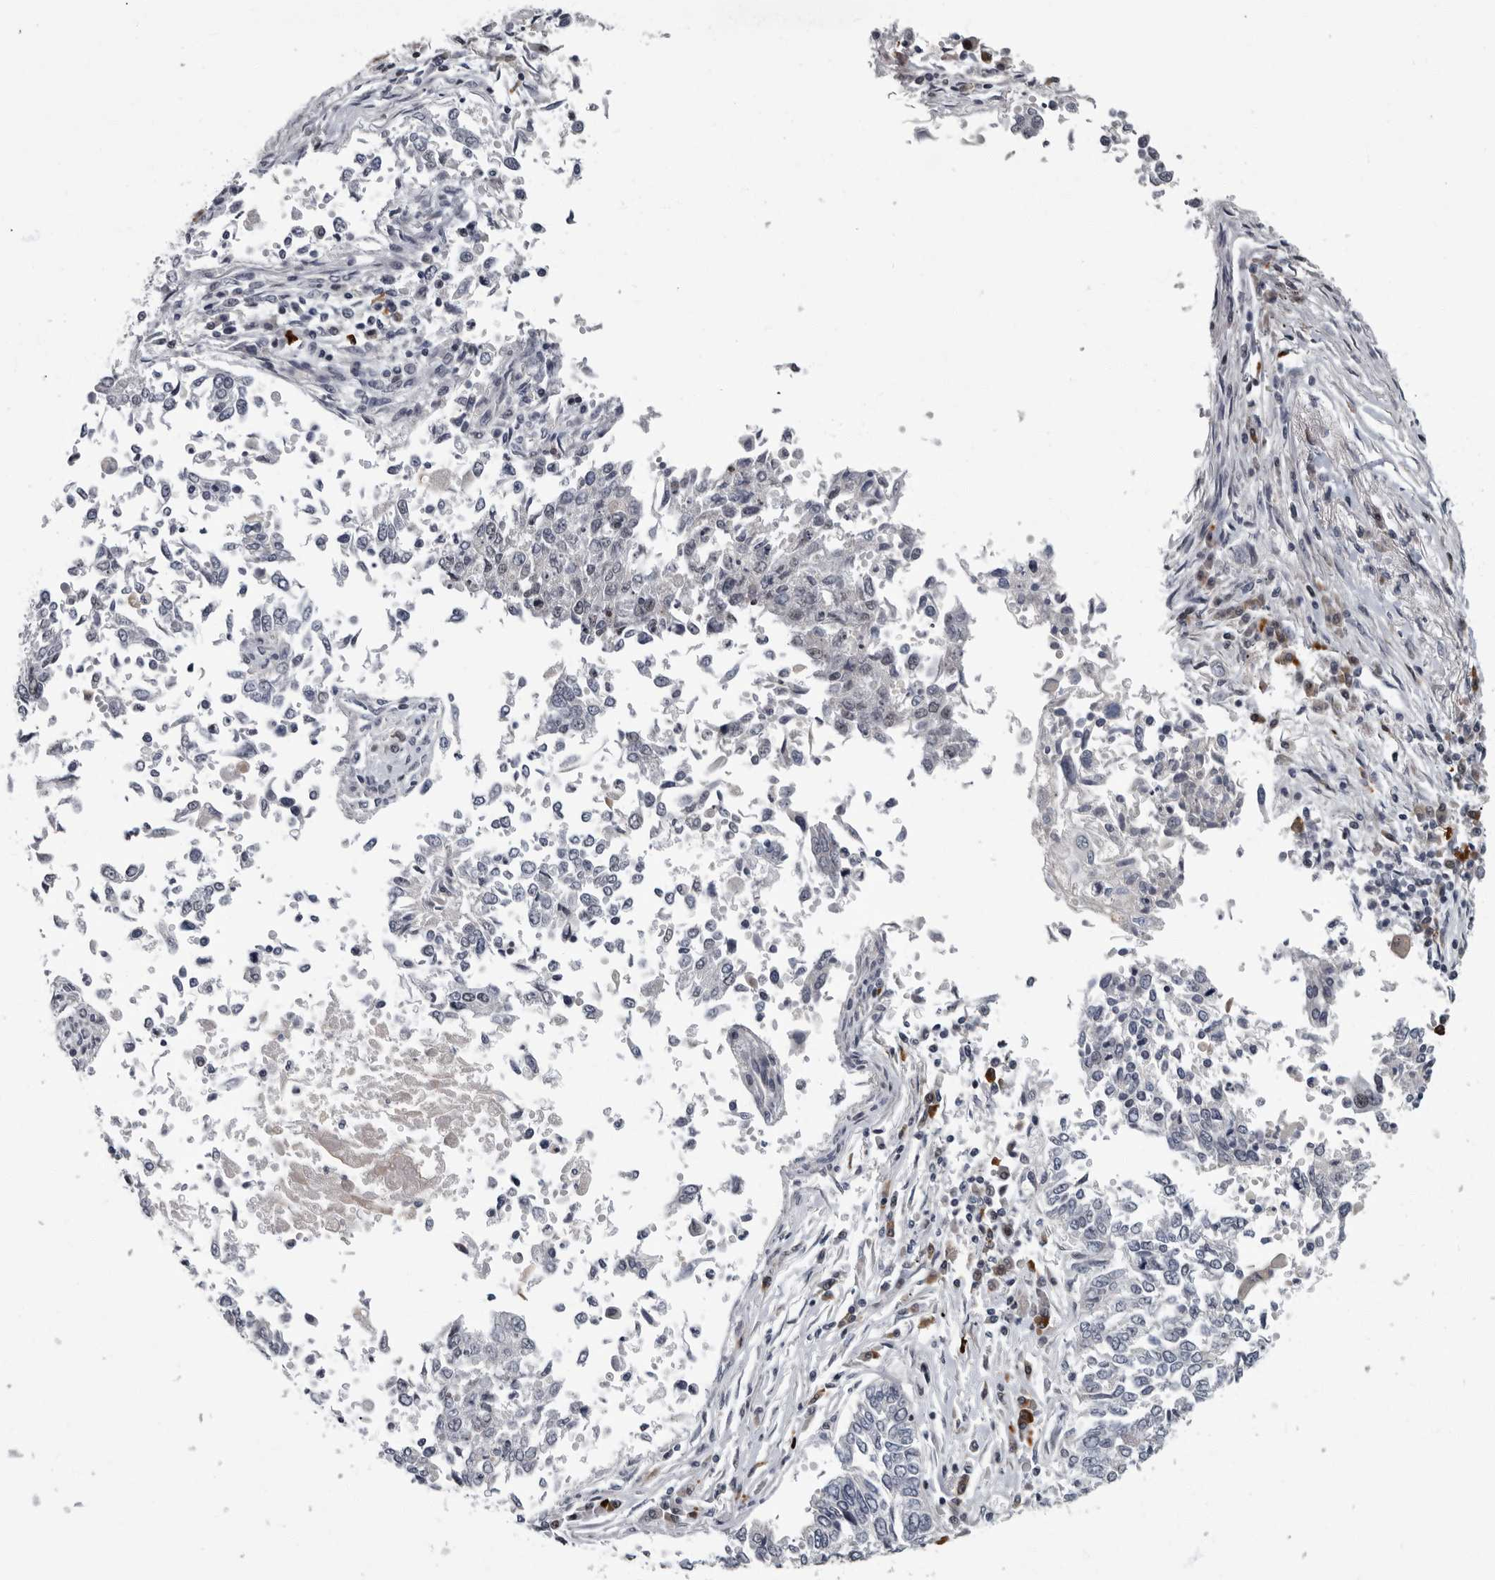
{"staining": {"intensity": "negative", "quantity": "none", "location": "none"}, "tissue": "lung cancer", "cell_type": "Tumor cells", "image_type": "cancer", "snomed": [{"axis": "morphology", "description": "Normal tissue, NOS"}, {"axis": "morphology", "description": "Squamous cell carcinoma, NOS"}, {"axis": "topography", "description": "Cartilage tissue"}, {"axis": "topography", "description": "Bronchus"}, {"axis": "topography", "description": "Lung"}, {"axis": "topography", "description": "Peripheral nerve tissue"}], "caption": "Tumor cells are negative for brown protein staining in squamous cell carcinoma (lung).", "gene": "SLC25A39", "patient": {"sex": "female", "age": 49}}